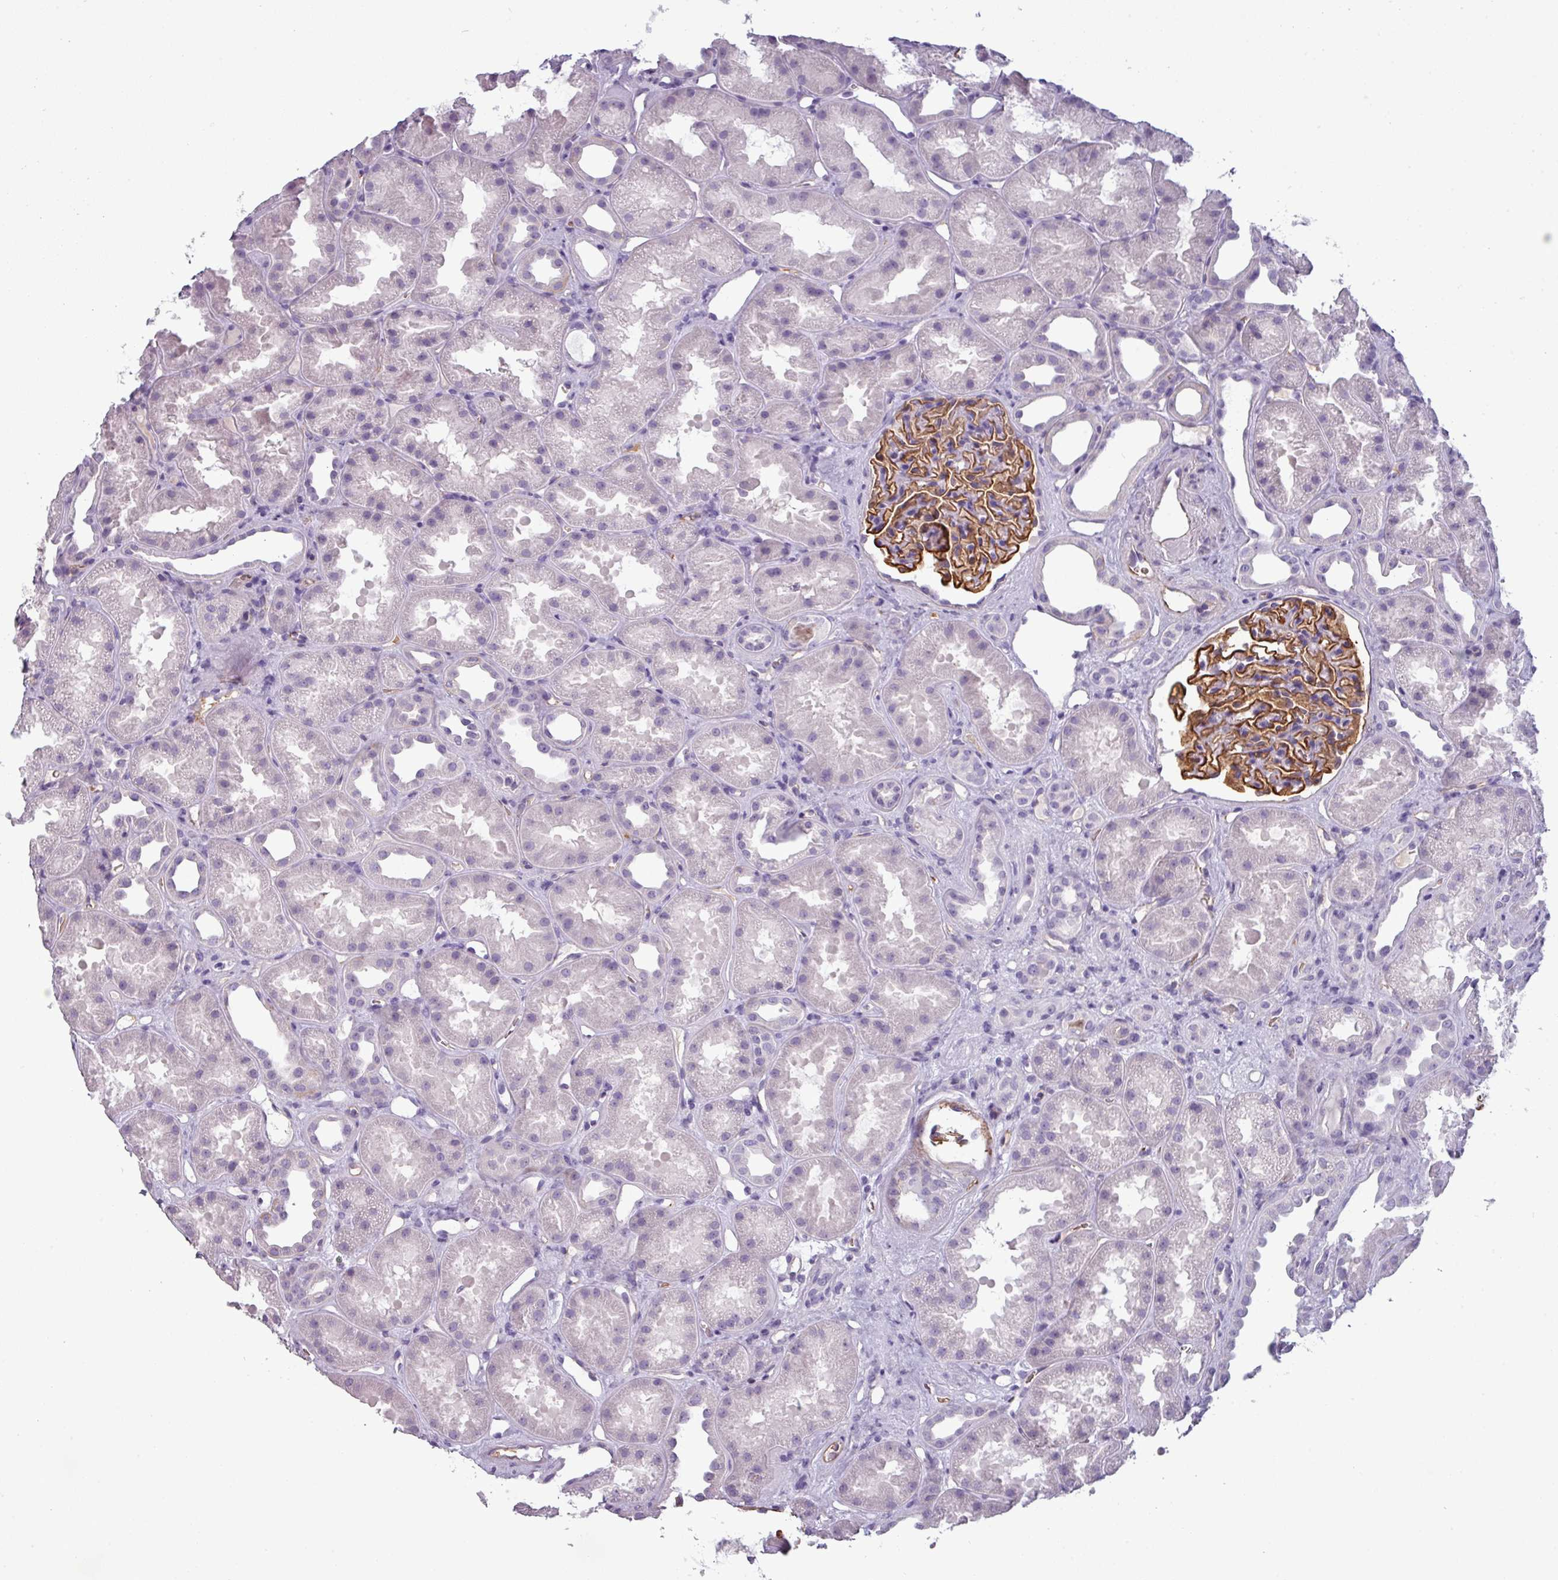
{"staining": {"intensity": "strong", "quantity": ">75%", "location": "cytoplasmic/membranous"}, "tissue": "kidney", "cell_type": "Cells in glomeruli", "image_type": "normal", "snomed": [{"axis": "morphology", "description": "Normal tissue, NOS"}, {"axis": "topography", "description": "Kidney"}], "caption": "Protein analysis of benign kidney shows strong cytoplasmic/membranous staining in about >75% of cells in glomeruli.", "gene": "AREL1", "patient": {"sex": "male", "age": 61}}